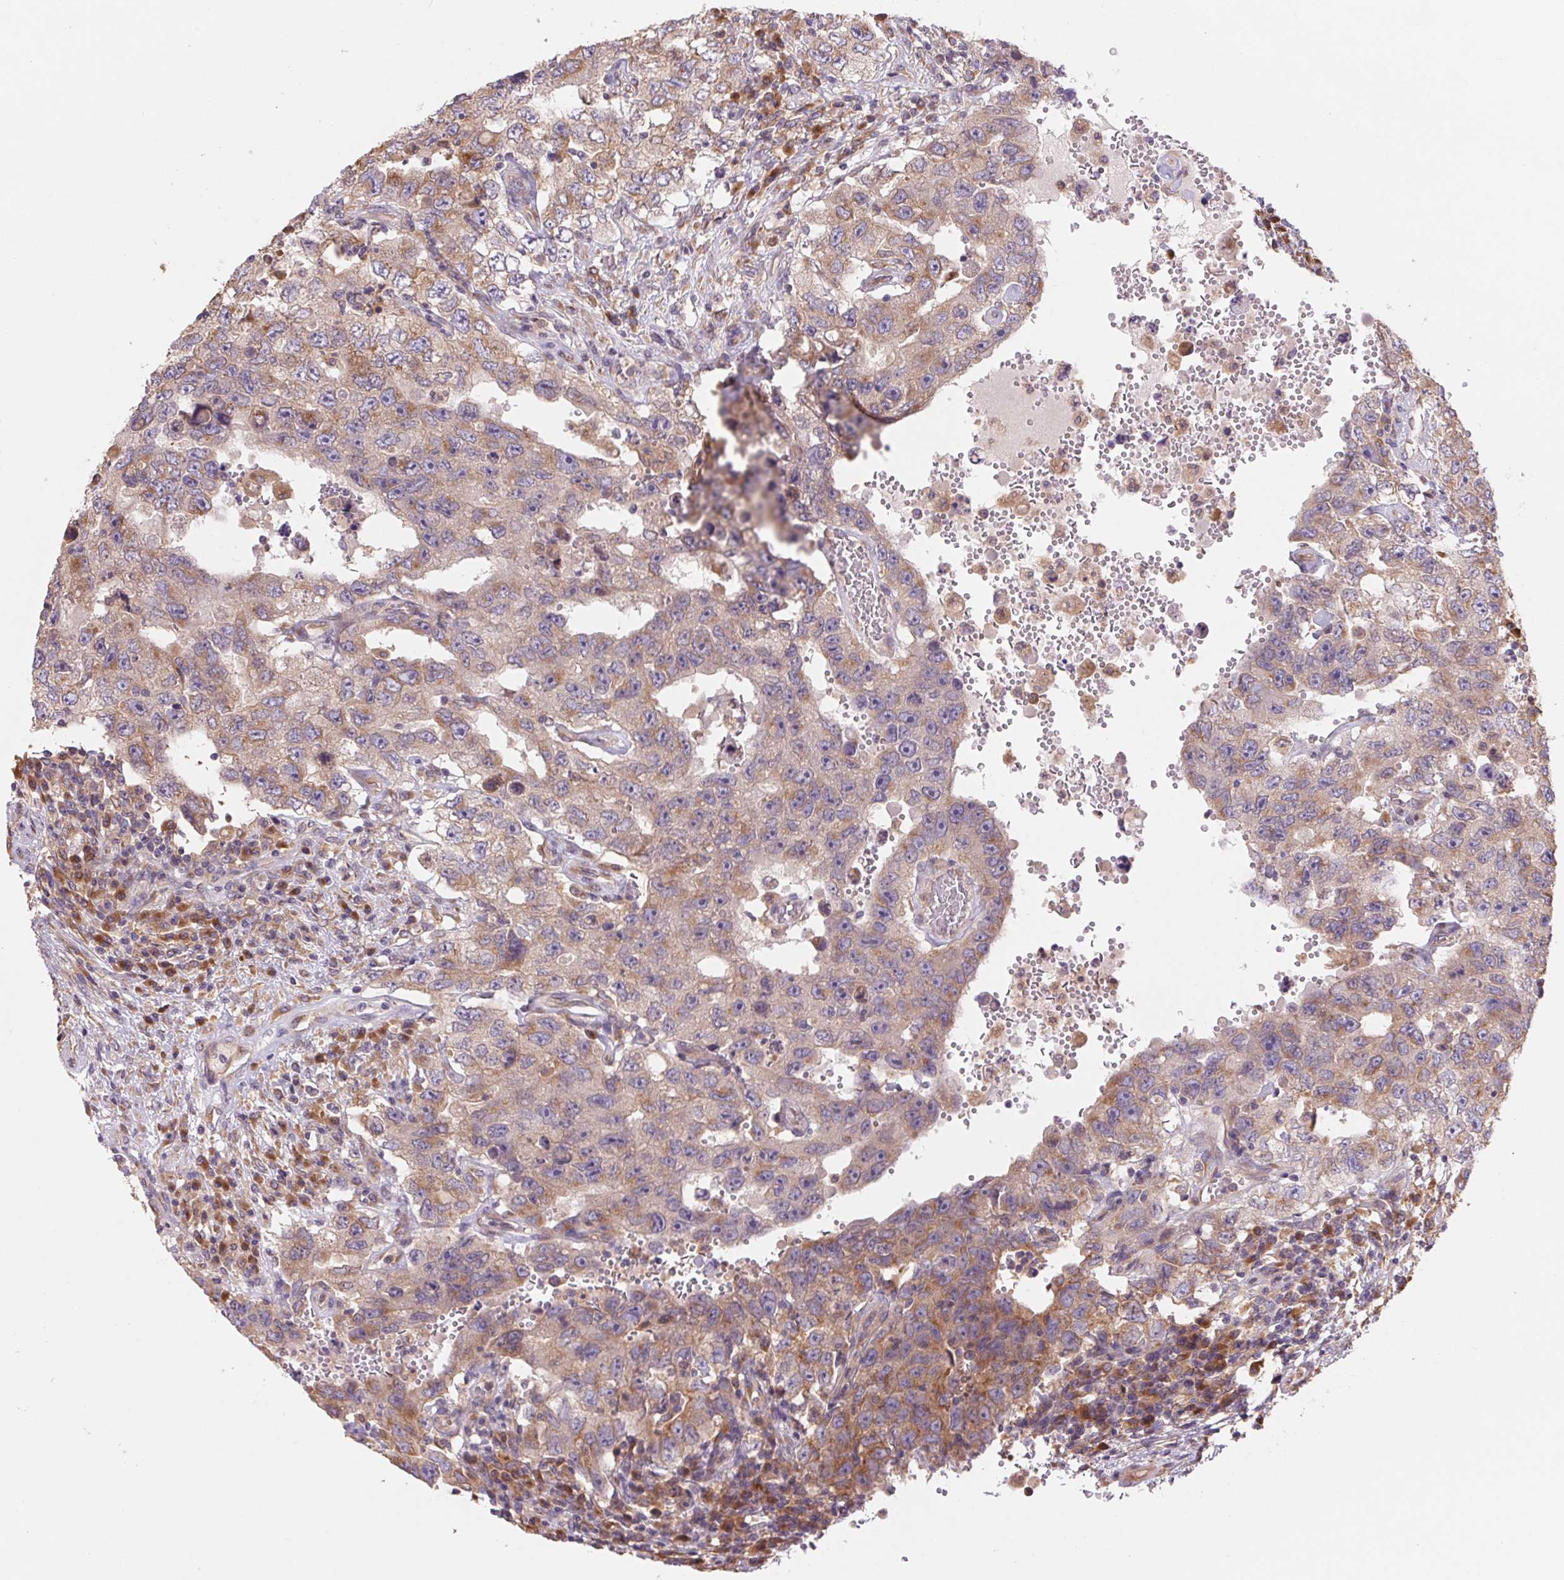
{"staining": {"intensity": "weak", "quantity": "25%-75%", "location": "cytoplasmic/membranous"}, "tissue": "testis cancer", "cell_type": "Tumor cells", "image_type": "cancer", "snomed": [{"axis": "morphology", "description": "Carcinoma, Embryonal, NOS"}, {"axis": "topography", "description": "Testis"}], "caption": "Immunohistochemical staining of testis embryonal carcinoma shows low levels of weak cytoplasmic/membranous positivity in about 25%-75% of tumor cells.", "gene": "RAB1A", "patient": {"sex": "male", "age": 26}}